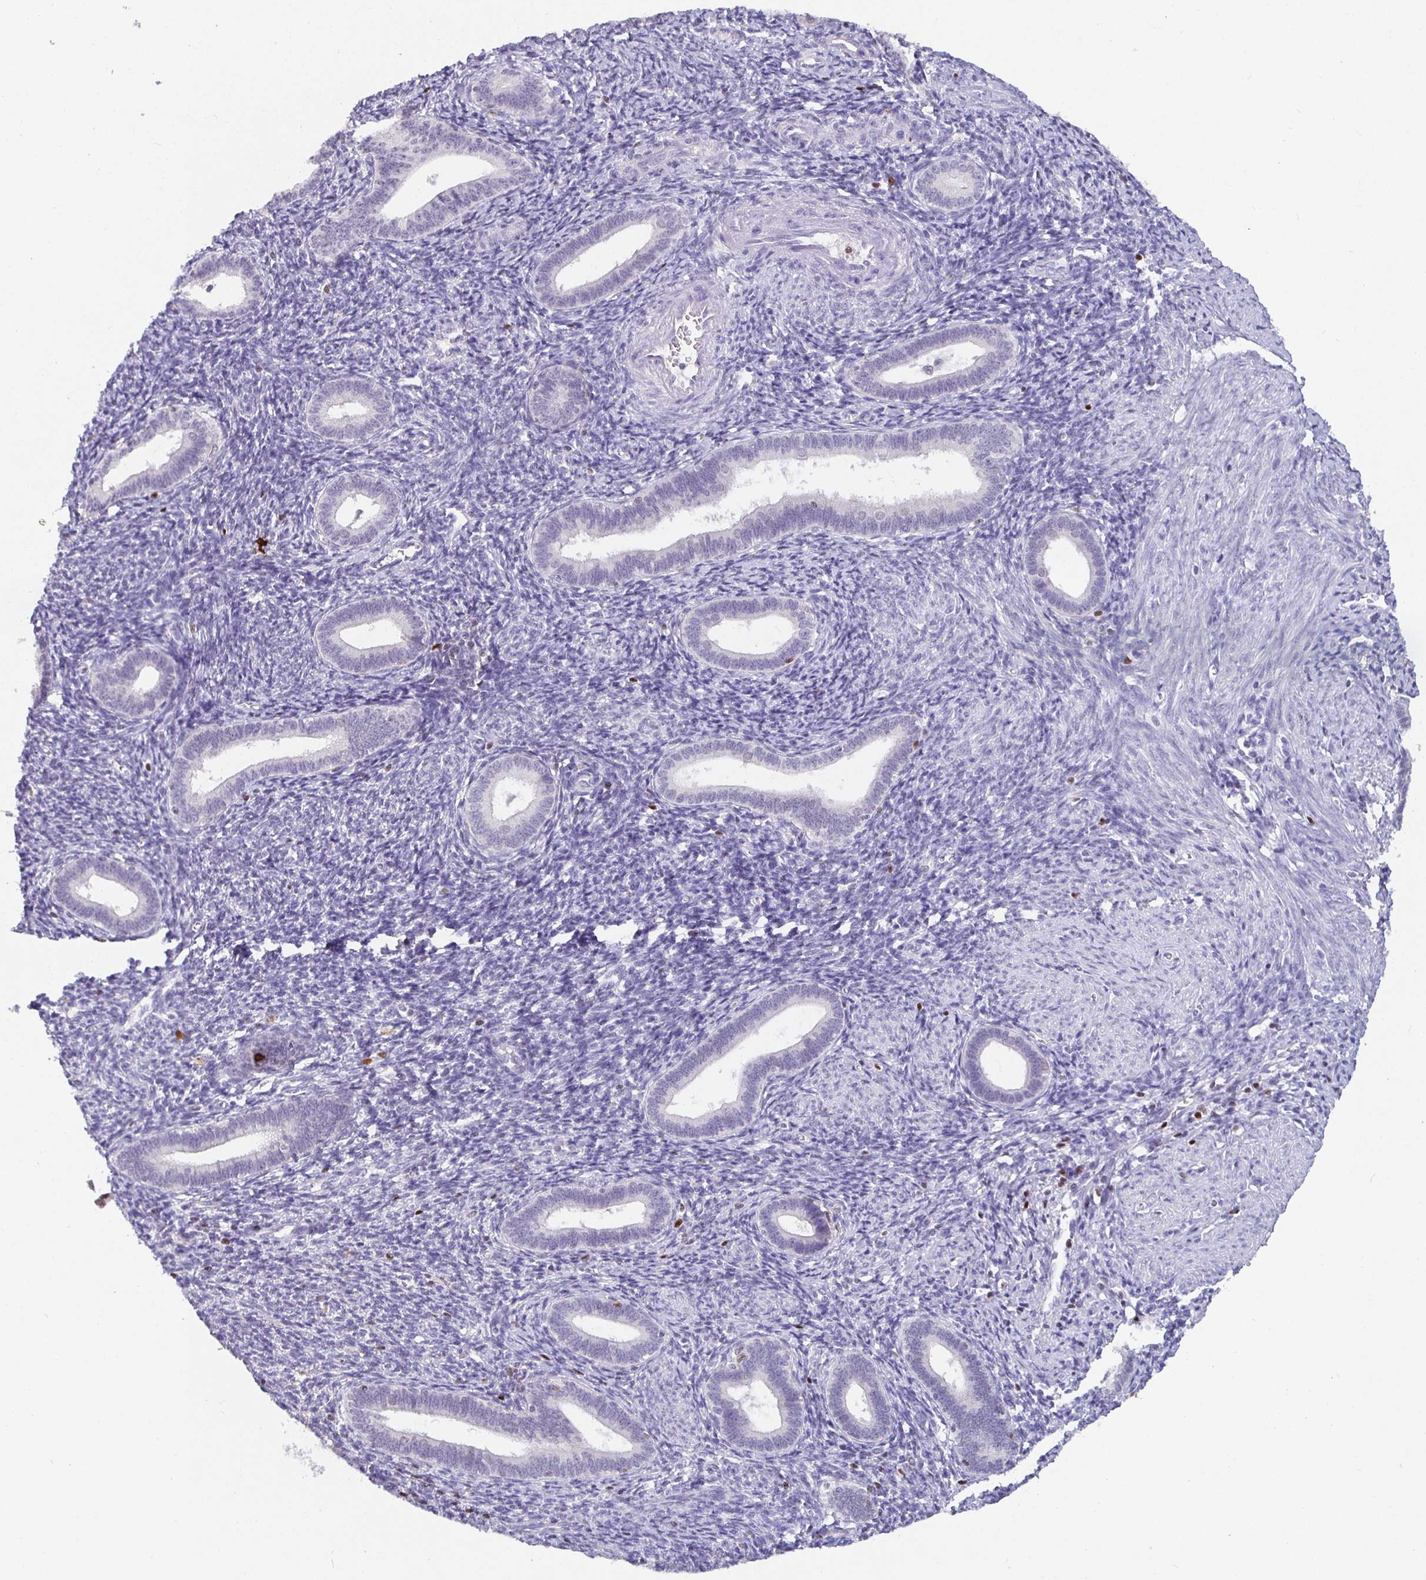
{"staining": {"intensity": "moderate", "quantity": "<25%", "location": "nuclear"}, "tissue": "endometrium", "cell_type": "Cells in endometrial stroma", "image_type": "normal", "snomed": [{"axis": "morphology", "description": "Normal tissue, NOS"}, {"axis": "topography", "description": "Endometrium"}], "caption": "About <25% of cells in endometrial stroma in unremarkable endometrium reveal moderate nuclear protein expression as visualized by brown immunohistochemical staining.", "gene": "SATB1", "patient": {"sex": "female", "age": 41}}